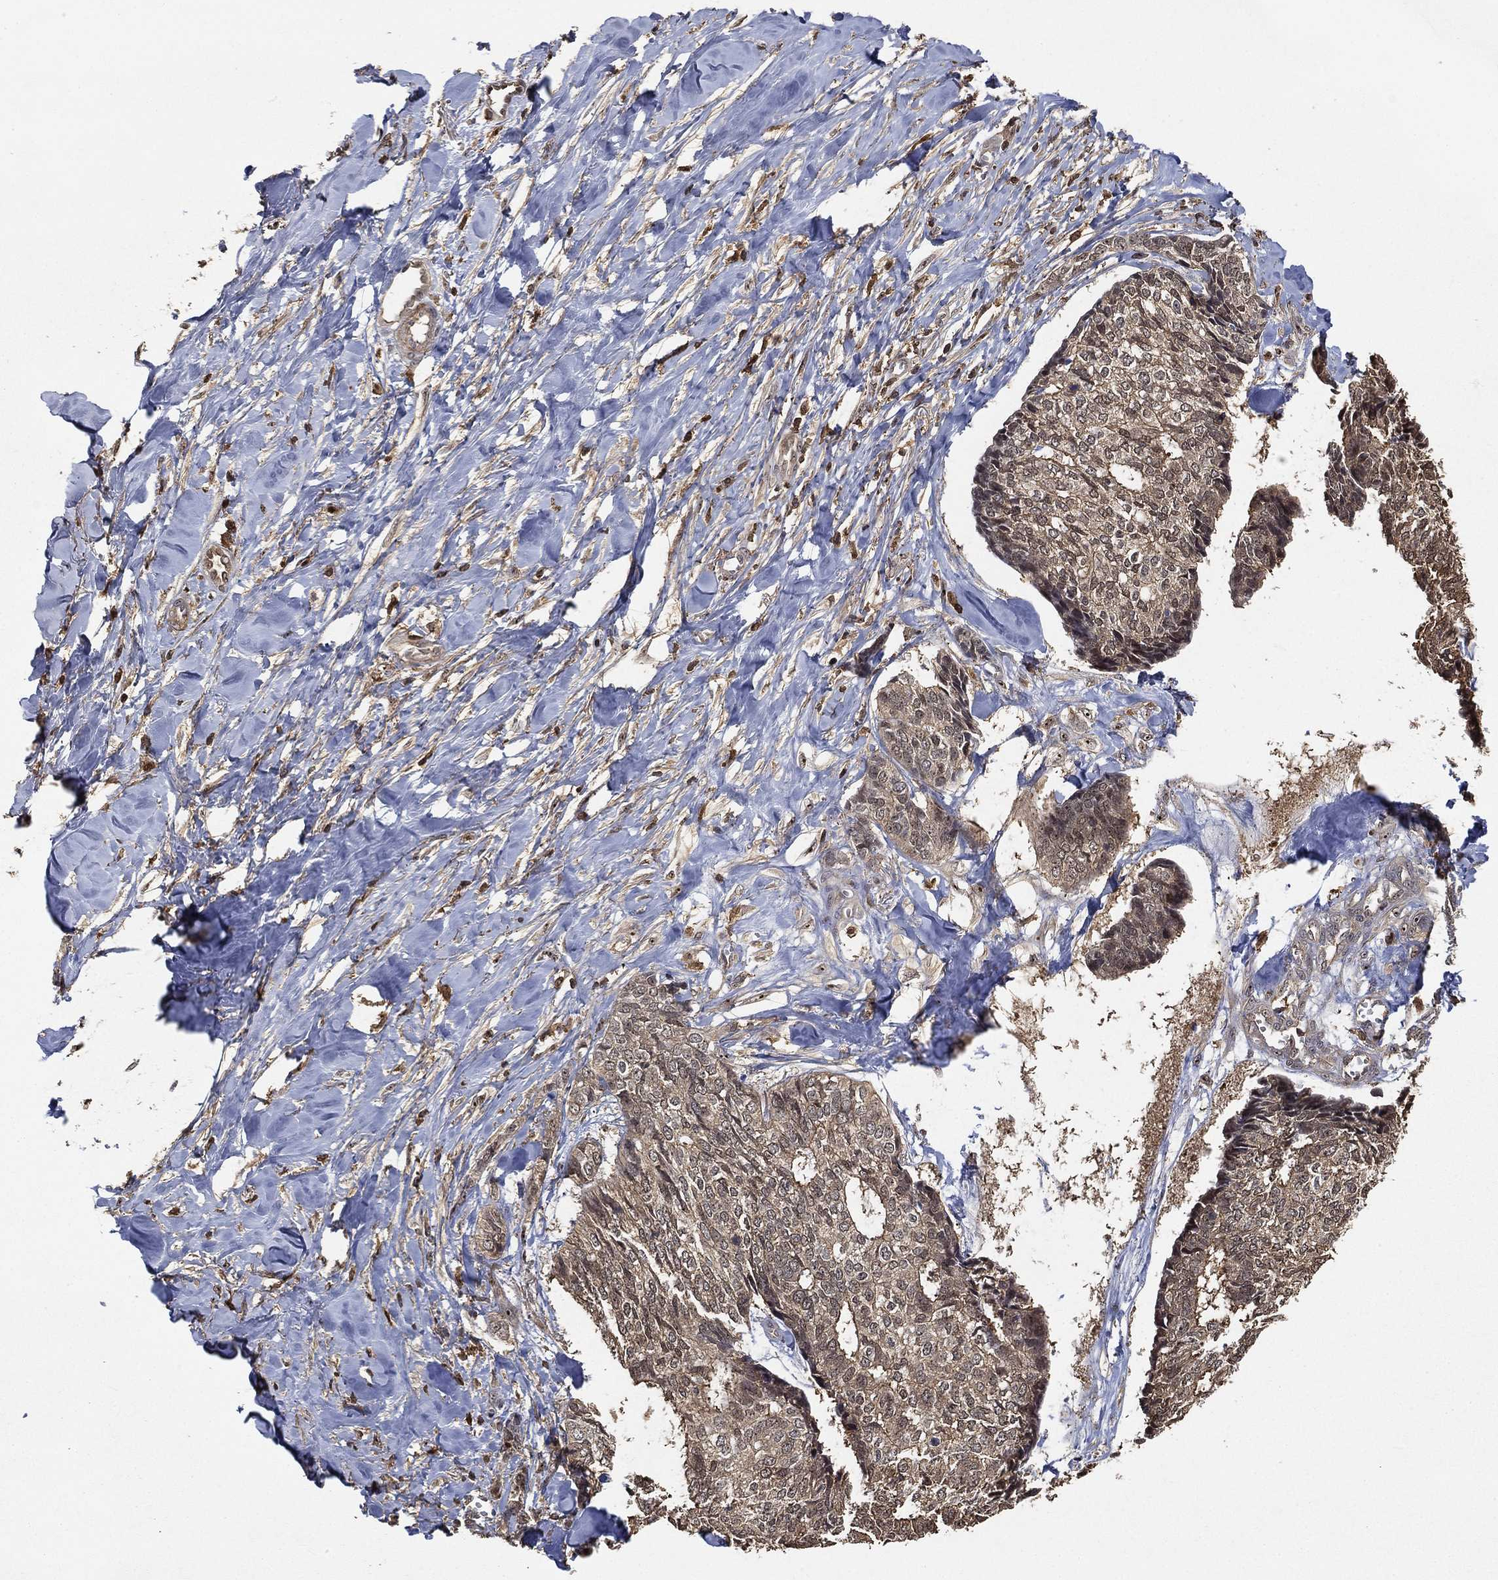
{"staining": {"intensity": "weak", "quantity": "25%-75%", "location": "cytoplasmic/membranous"}, "tissue": "skin cancer", "cell_type": "Tumor cells", "image_type": "cancer", "snomed": [{"axis": "morphology", "description": "Basal cell carcinoma"}, {"axis": "topography", "description": "Skin"}], "caption": "High-magnification brightfield microscopy of skin cancer stained with DAB (3,3'-diaminobenzidine) (brown) and counterstained with hematoxylin (blue). tumor cells exhibit weak cytoplasmic/membranous positivity is identified in about25%-75% of cells.", "gene": "CRYL1", "patient": {"sex": "male", "age": 86}}